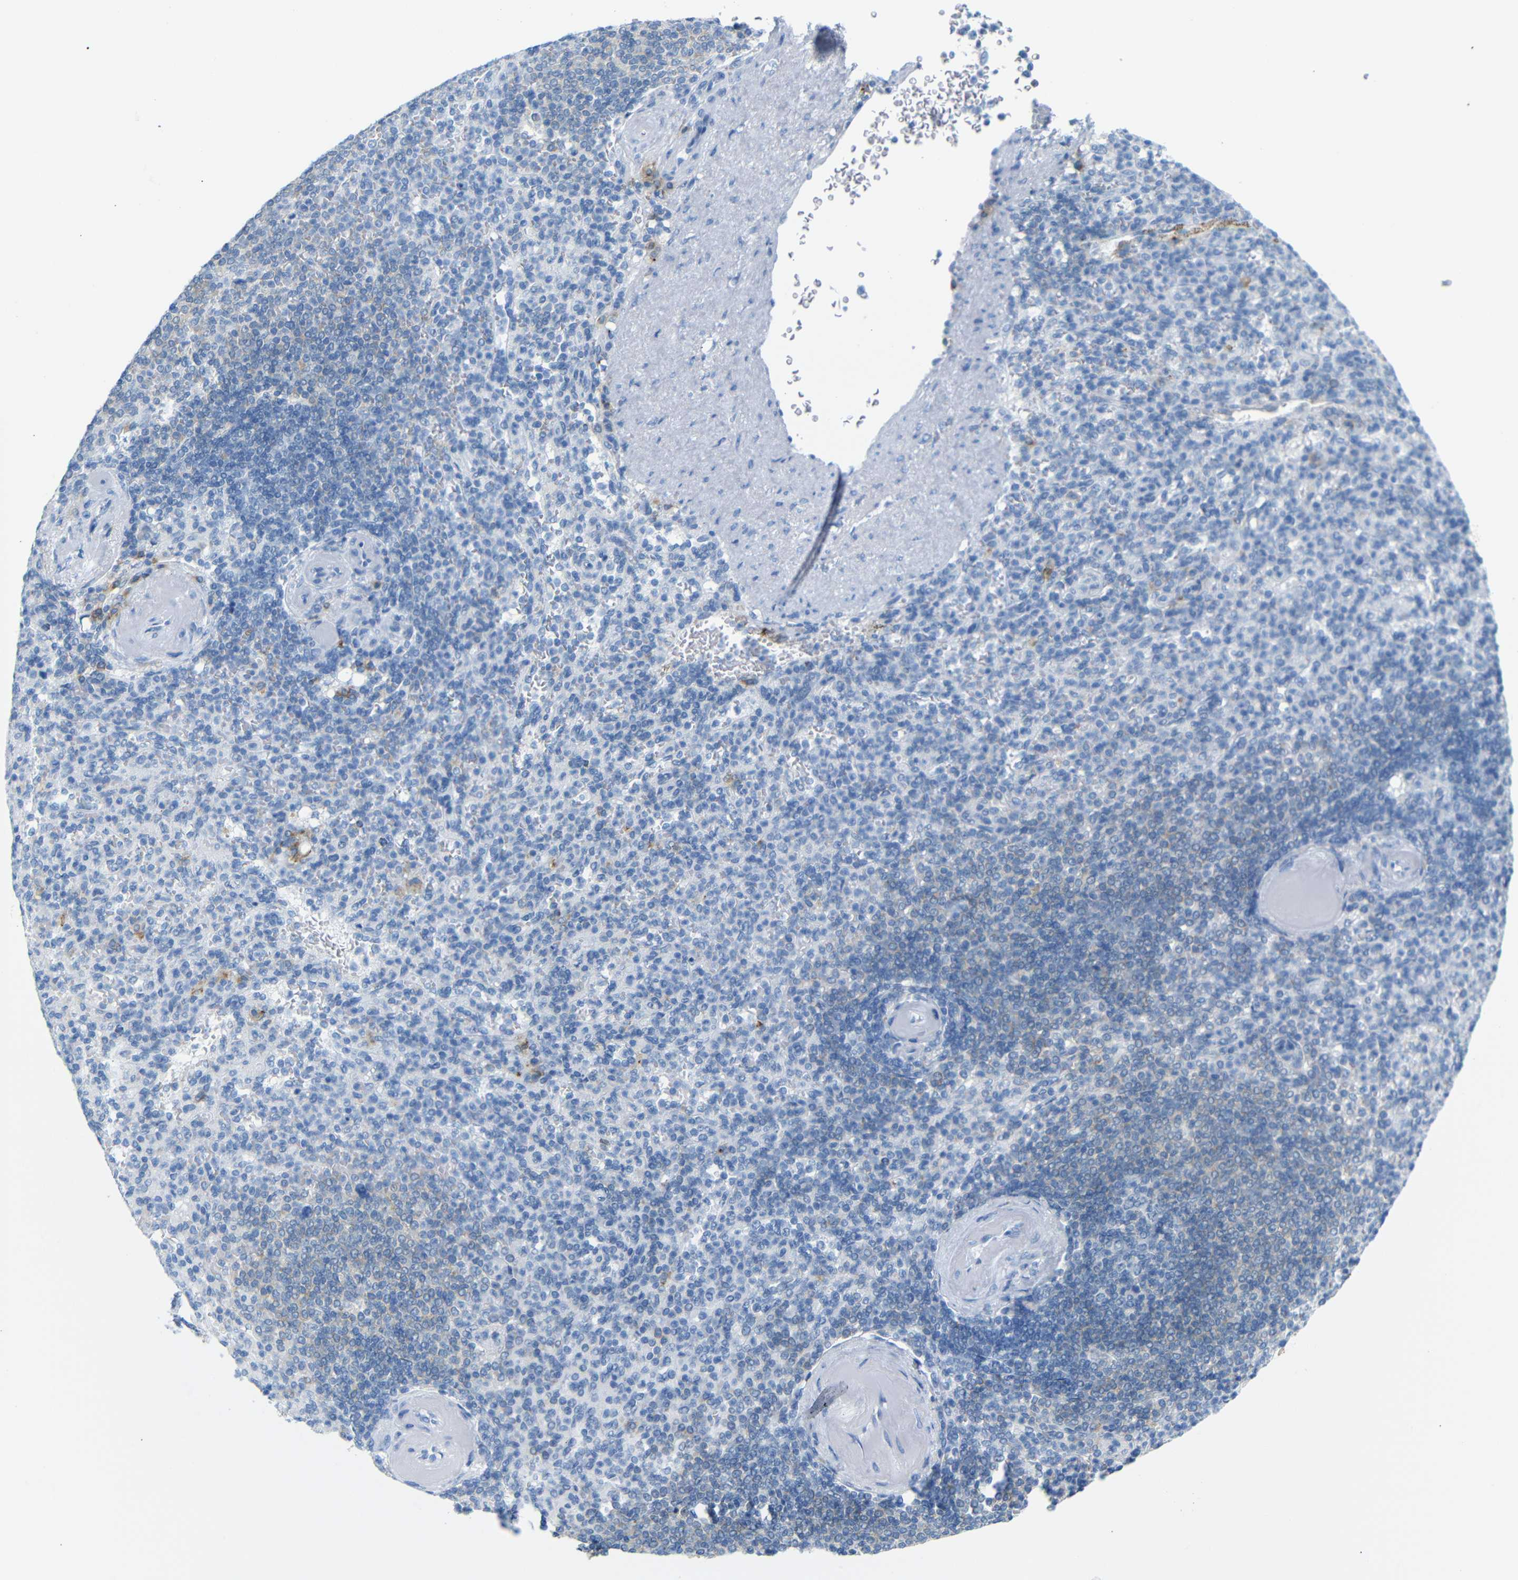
{"staining": {"intensity": "negative", "quantity": "none", "location": "none"}, "tissue": "spleen", "cell_type": "Cells in red pulp", "image_type": "normal", "snomed": [{"axis": "morphology", "description": "Normal tissue, NOS"}, {"axis": "topography", "description": "Spleen"}], "caption": "An immunohistochemistry photomicrograph of benign spleen is shown. There is no staining in cells in red pulp of spleen. (Immunohistochemistry, brightfield microscopy, high magnification).", "gene": "FCRL1", "patient": {"sex": "female", "age": 74}}